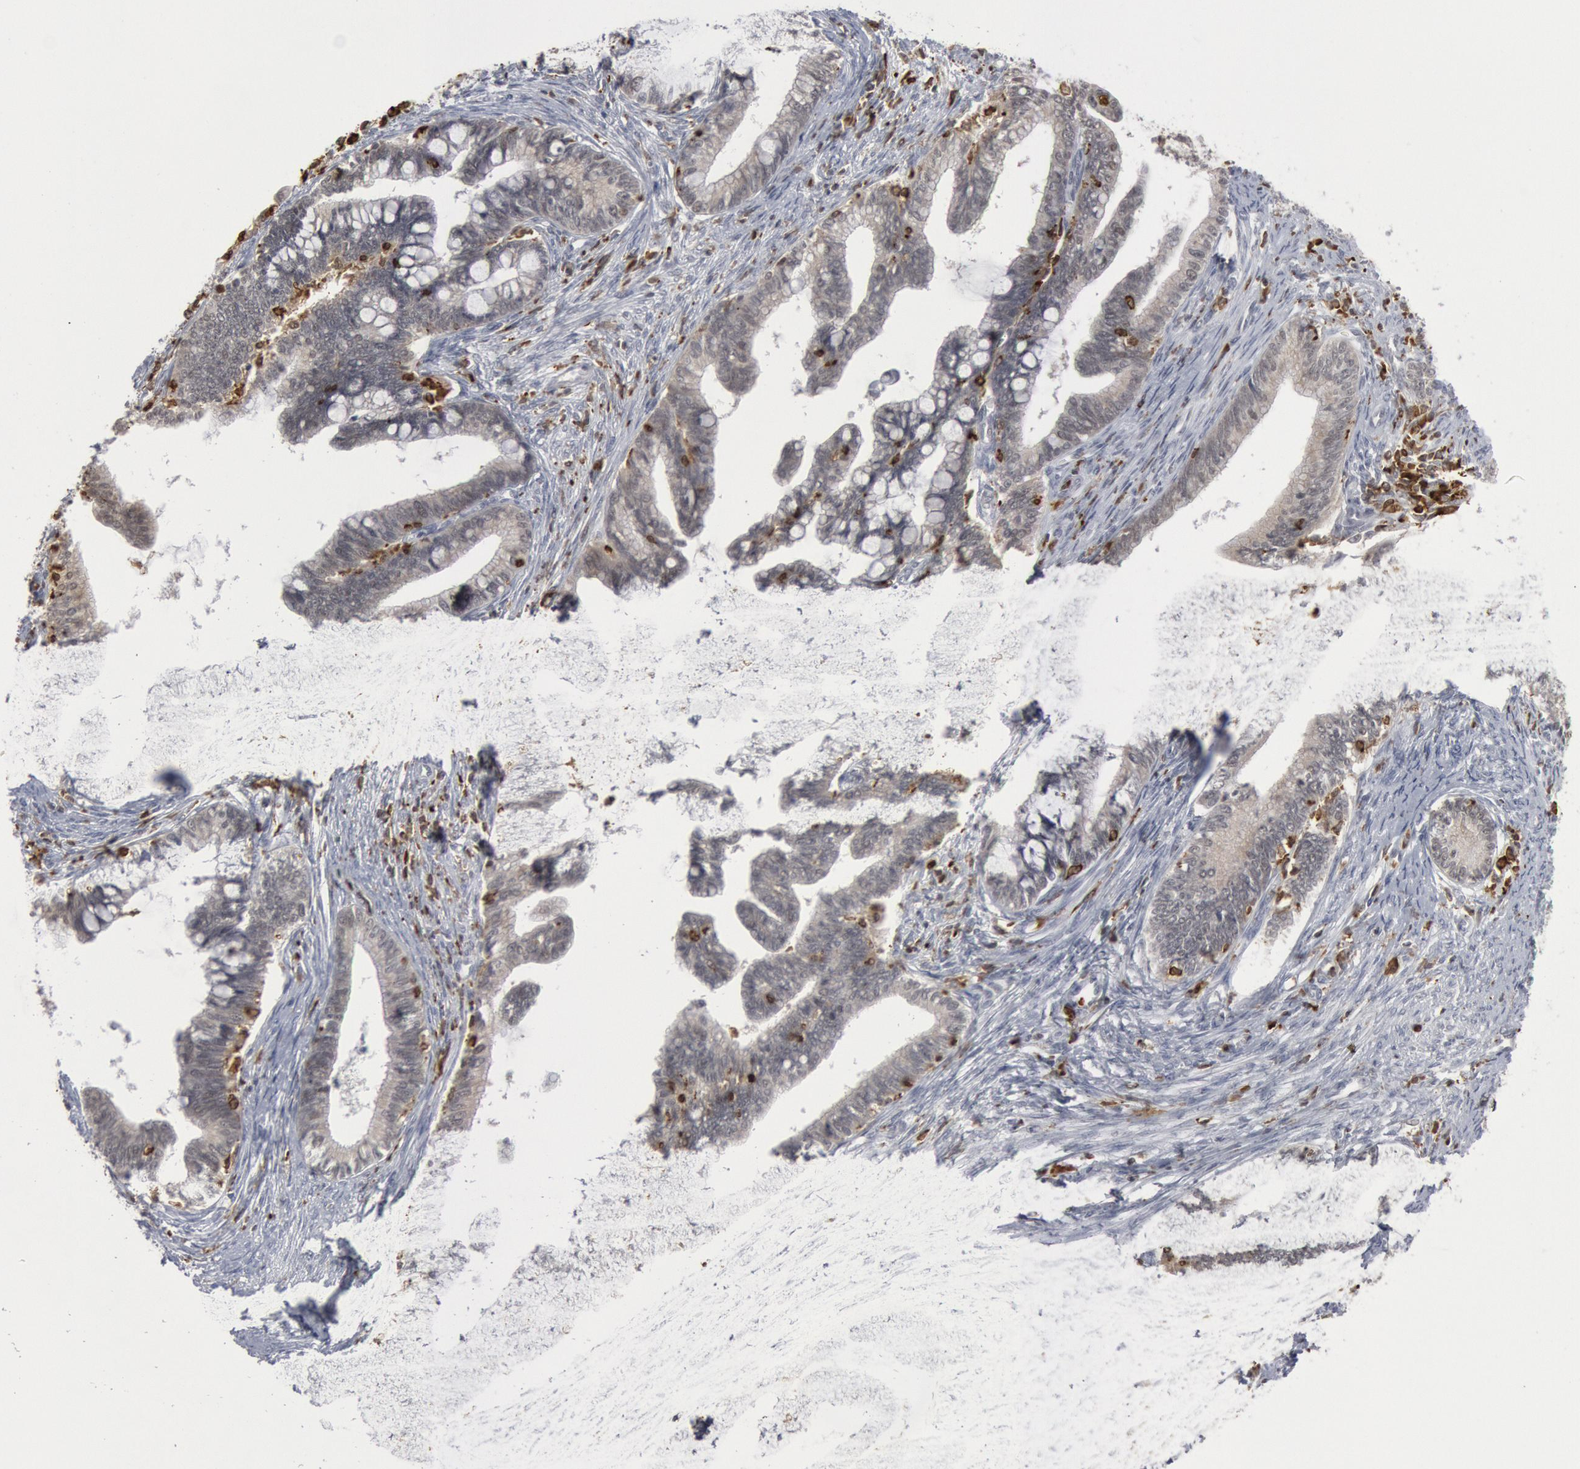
{"staining": {"intensity": "weak", "quantity": ">75%", "location": "cytoplasmic/membranous"}, "tissue": "cervical cancer", "cell_type": "Tumor cells", "image_type": "cancer", "snomed": [{"axis": "morphology", "description": "Adenocarcinoma, NOS"}, {"axis": "topography", "description": "Cervix"}], "caption": "Brown immunohistochemical staining in cervical cancer (adenocarcinoma) reveals weak cytoplasmic/membranous positivity in about >75% of tumor cells. (DAB = brown stain, brightfield microscopy at high magnification).", "gene": "PTPN6", "patient": {"sex": "female", "age": 36}}